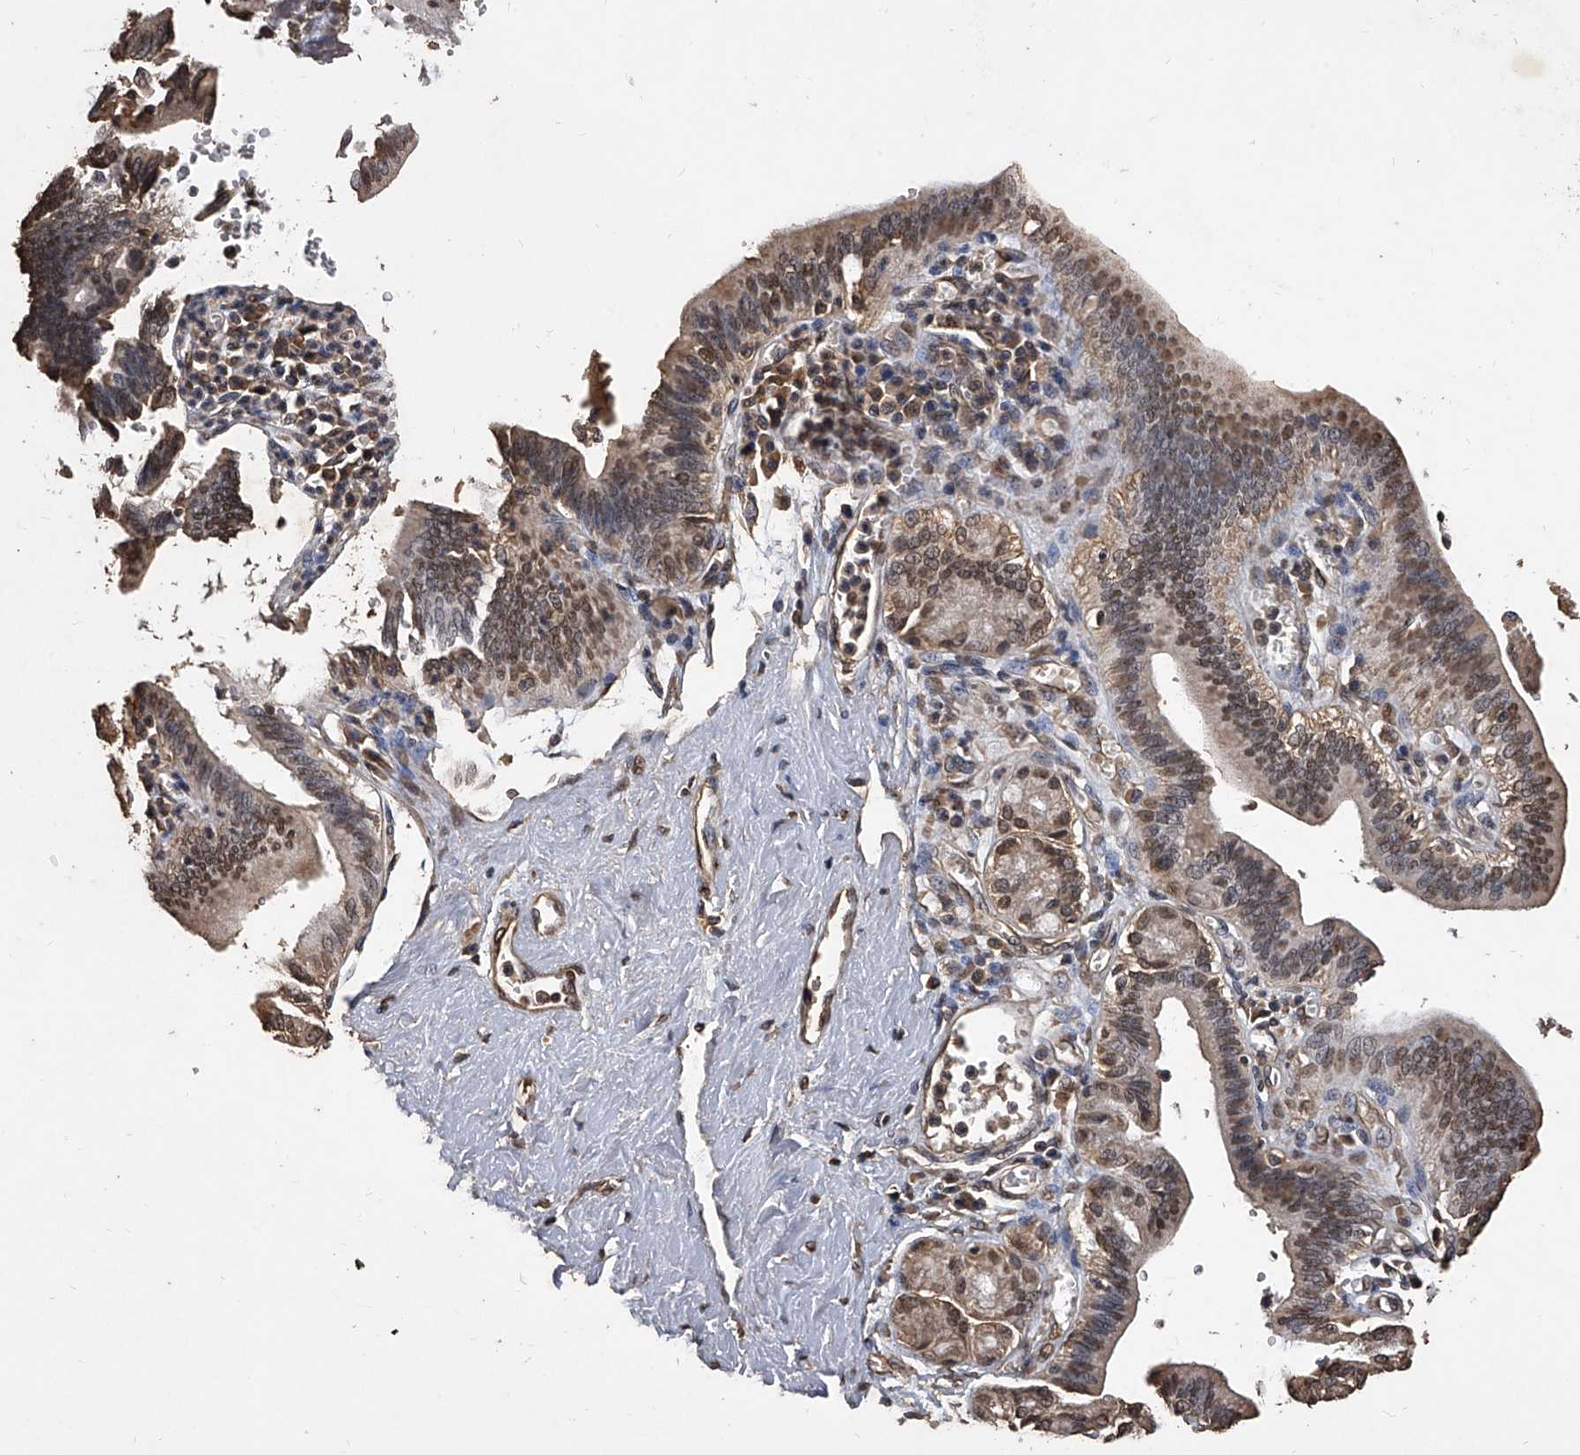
{"staining": {"intensity": "moderate", "quantity": "25%-75%", "location": "cytoplasmic/membranous,nuclear"}, "tissue": "pancreatic cancer", "cell_type": "Tumor cells", "image_type": "cancer", "snomed": [{"axis": "morphology", "description": "Adenocarcinoma, NOS"}, {"axis": "topography", "description": "Pancreas"}], "caption": "Approximately 25%-75% of tumor cells in pancreatic adenocarcinoma show moderate cytoplasmic/membranous and nuclear protein positivity as visualized by brown immunohistochemical staining.", "gene": "FBXL4", "patient": {"sex": "female", "age": 73}}